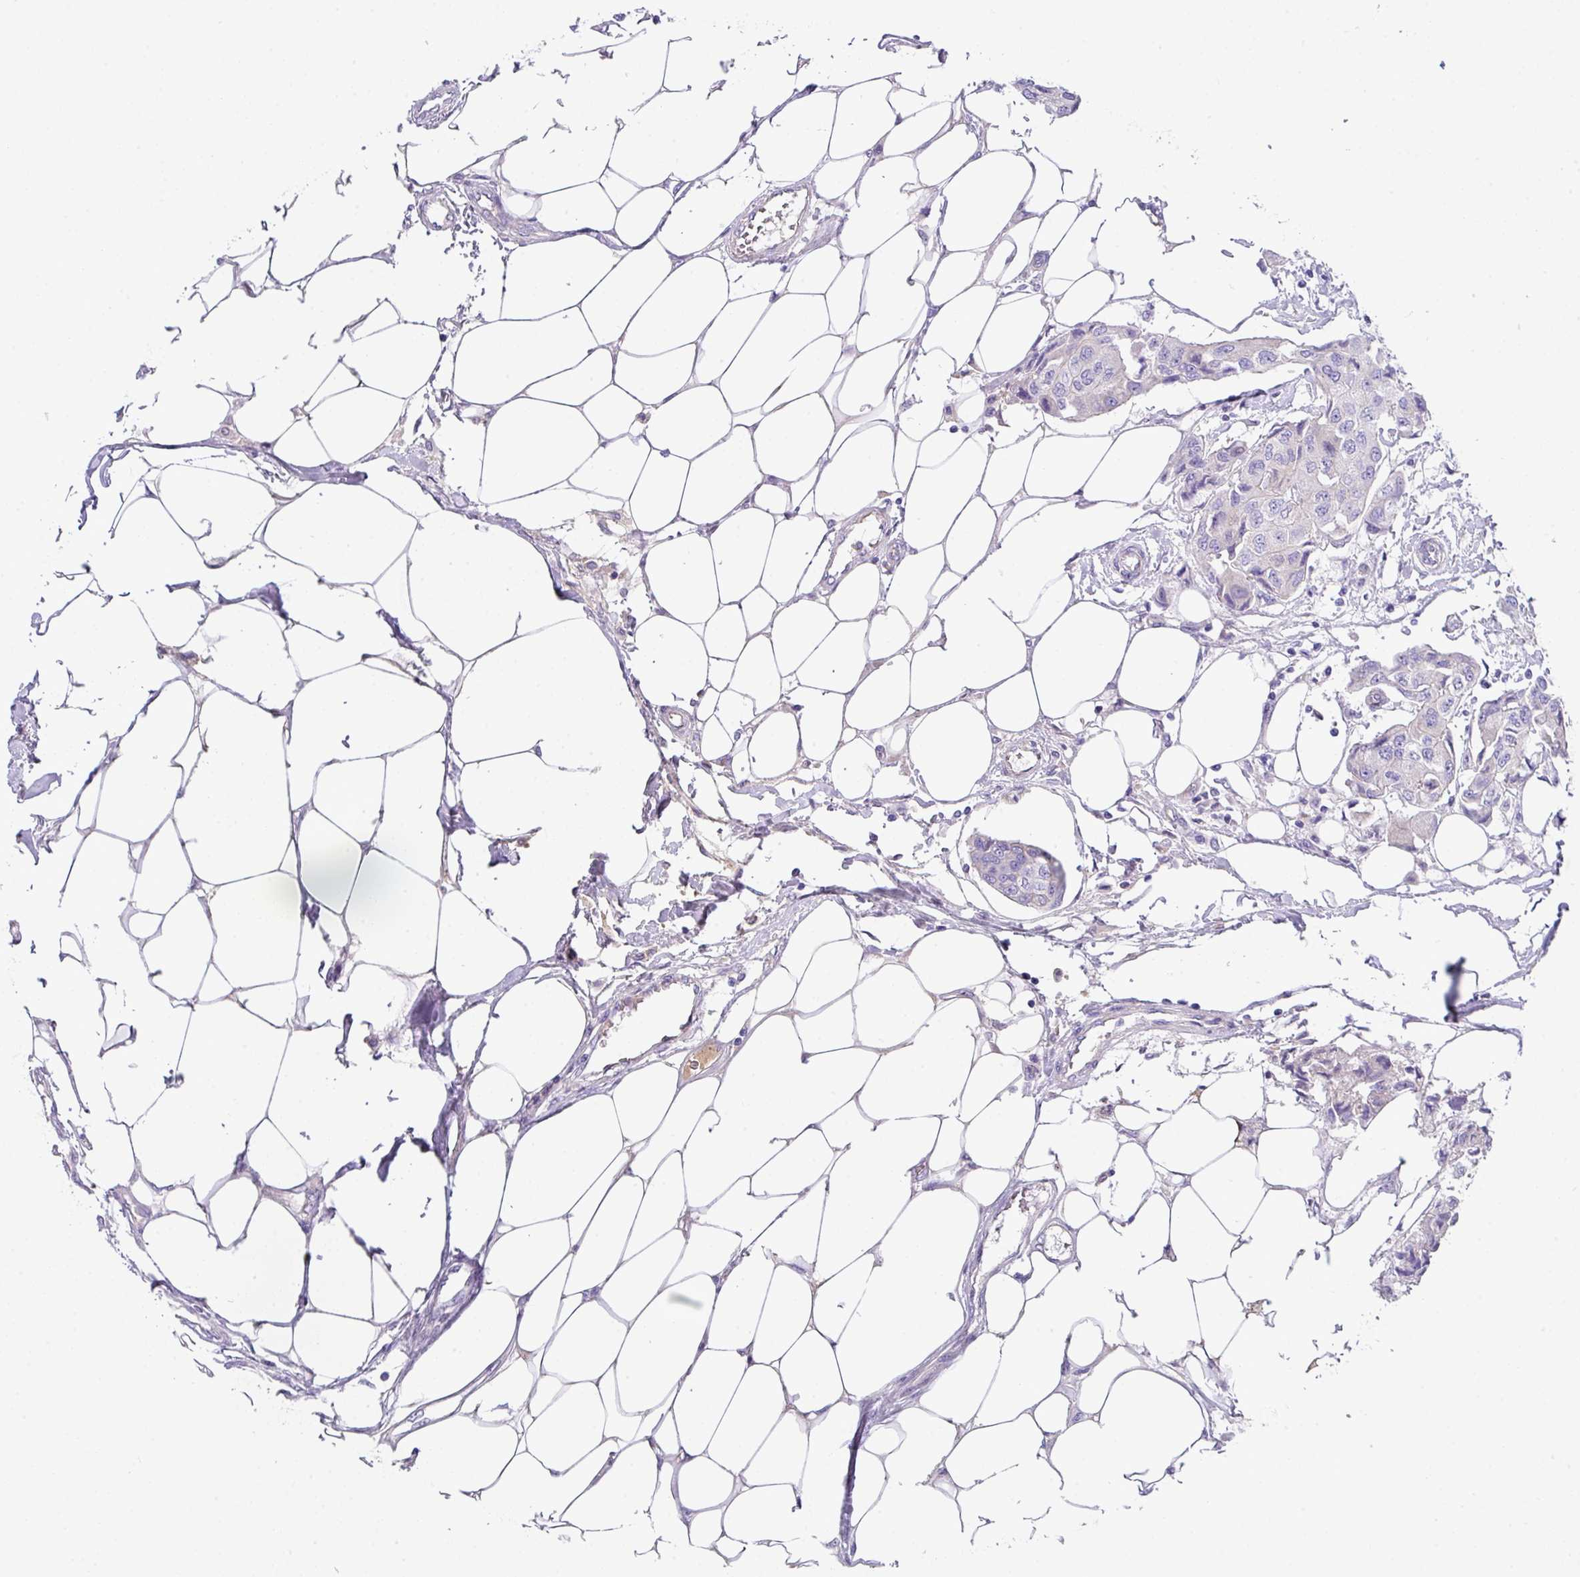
{"staining": {"intensity": "negative", "quantity": "none", "location": "none"}, "tissue": "breast cancer", "cell_type": "Tumor cells", "image_type": "cancer", "snomed": [{"axis": "morphology", "description": "Duct carcinoma"}, {"axis": "topography", "description": "Breast"}, {"axis": "topography", "description": "Lymph node"}], "caption": "Tumor cells are negative for brown protein staining in breast cancer. The staining was performed using DAB (3,3'-diaminobenzidine) to visualize the protein expression in brown, while the nuclei were stained in blue with hematoxylin (Magnification: 20x).", "gene": "DNAL1", "patient": {"sex": "female", "age": 80}}